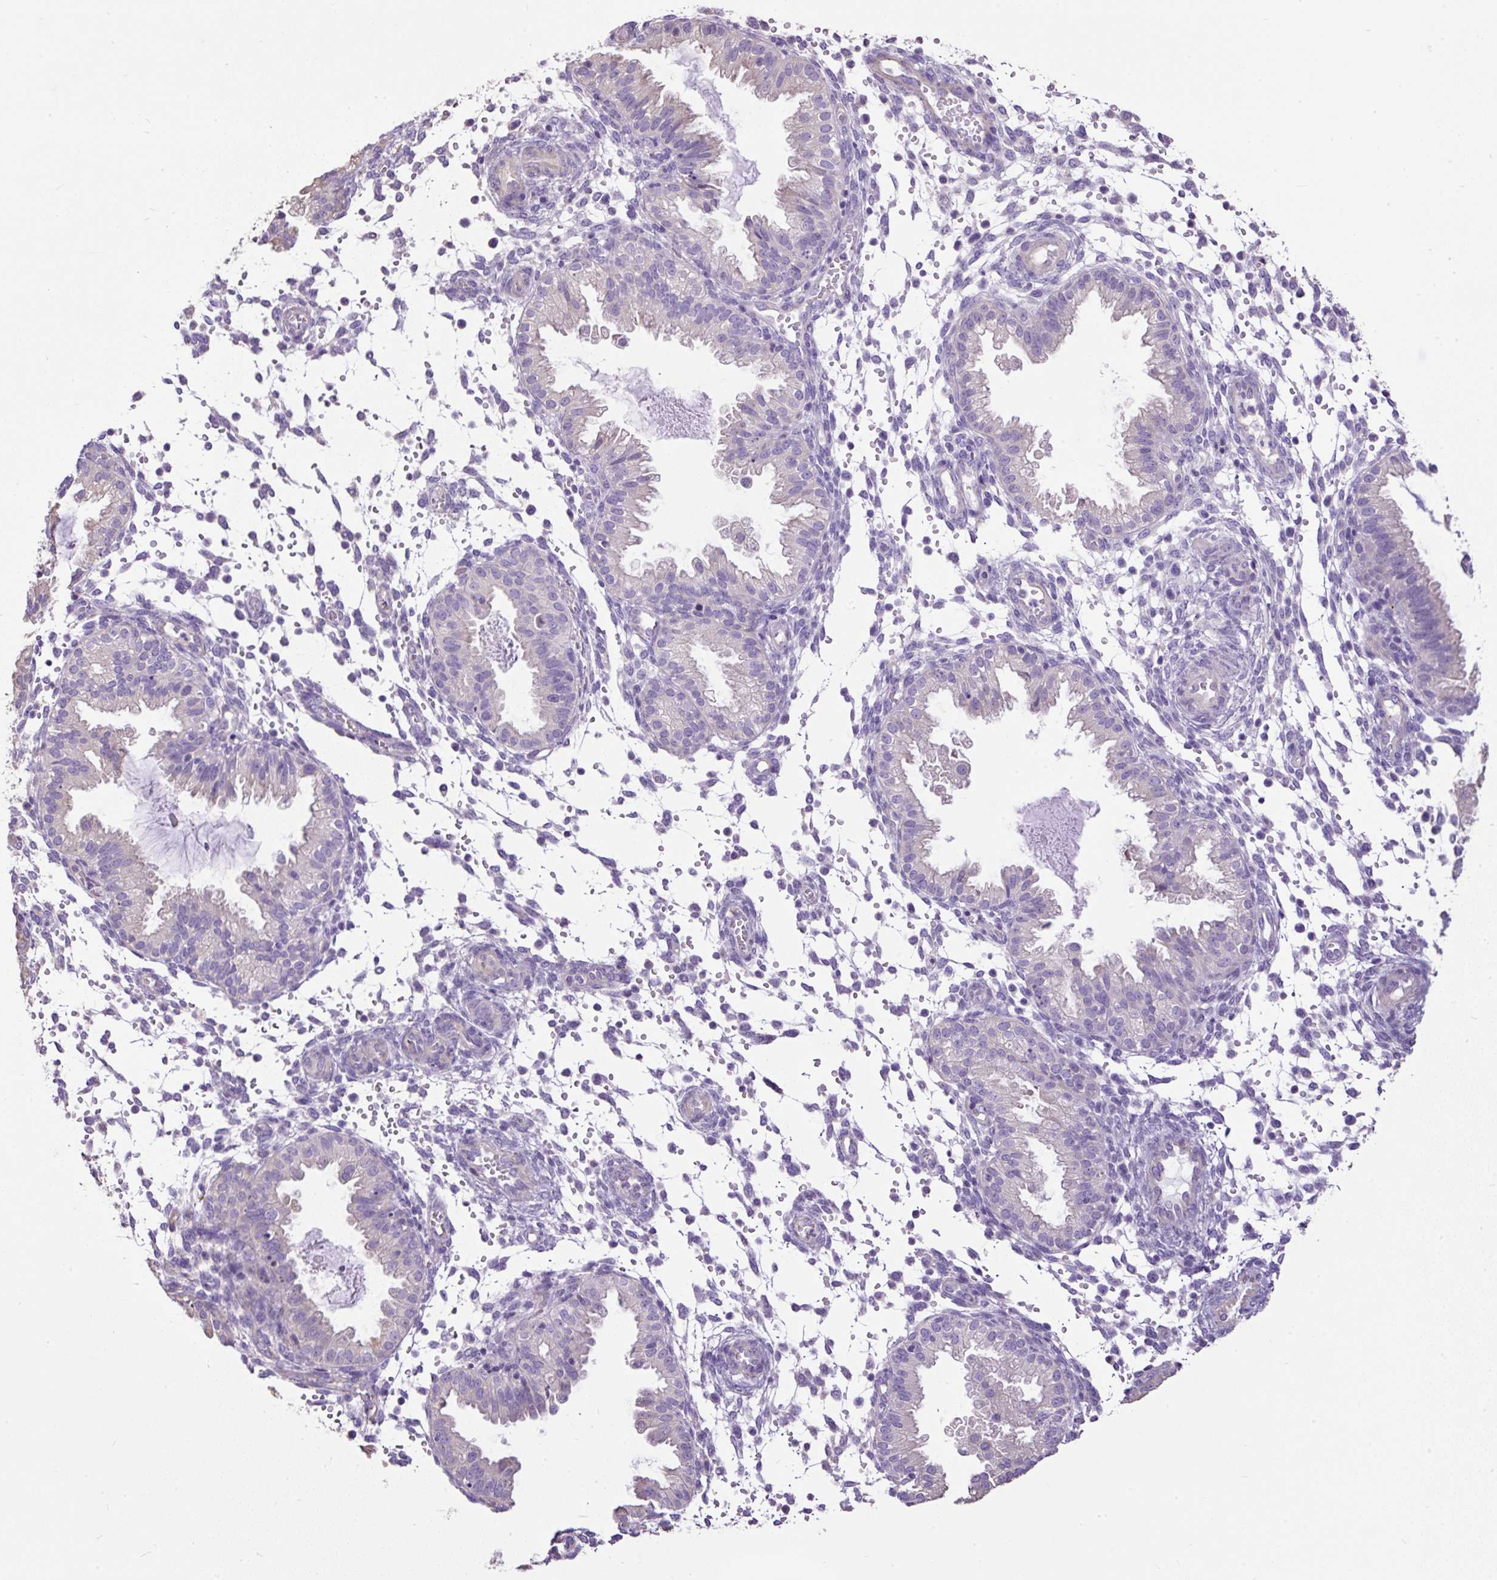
{"staining": {"intensity": "negative", "quantity": "none", "location": "none"}, "tissue": "endometrium", "cell_type": "Cells in endometrial stroma", "image_type": "normal", "snomed": [{"axis": "morphology", "description": "Normal tissue, NOS"}, {"axis": "topography", "description": "Endometrium"}], "caption": "Immunohistochemistry of normal endometrium demonstrates no positivity in cells in endometrial stroma.", "gene": "PDIA2", "patient": {"sex": "female", "age": 33}}